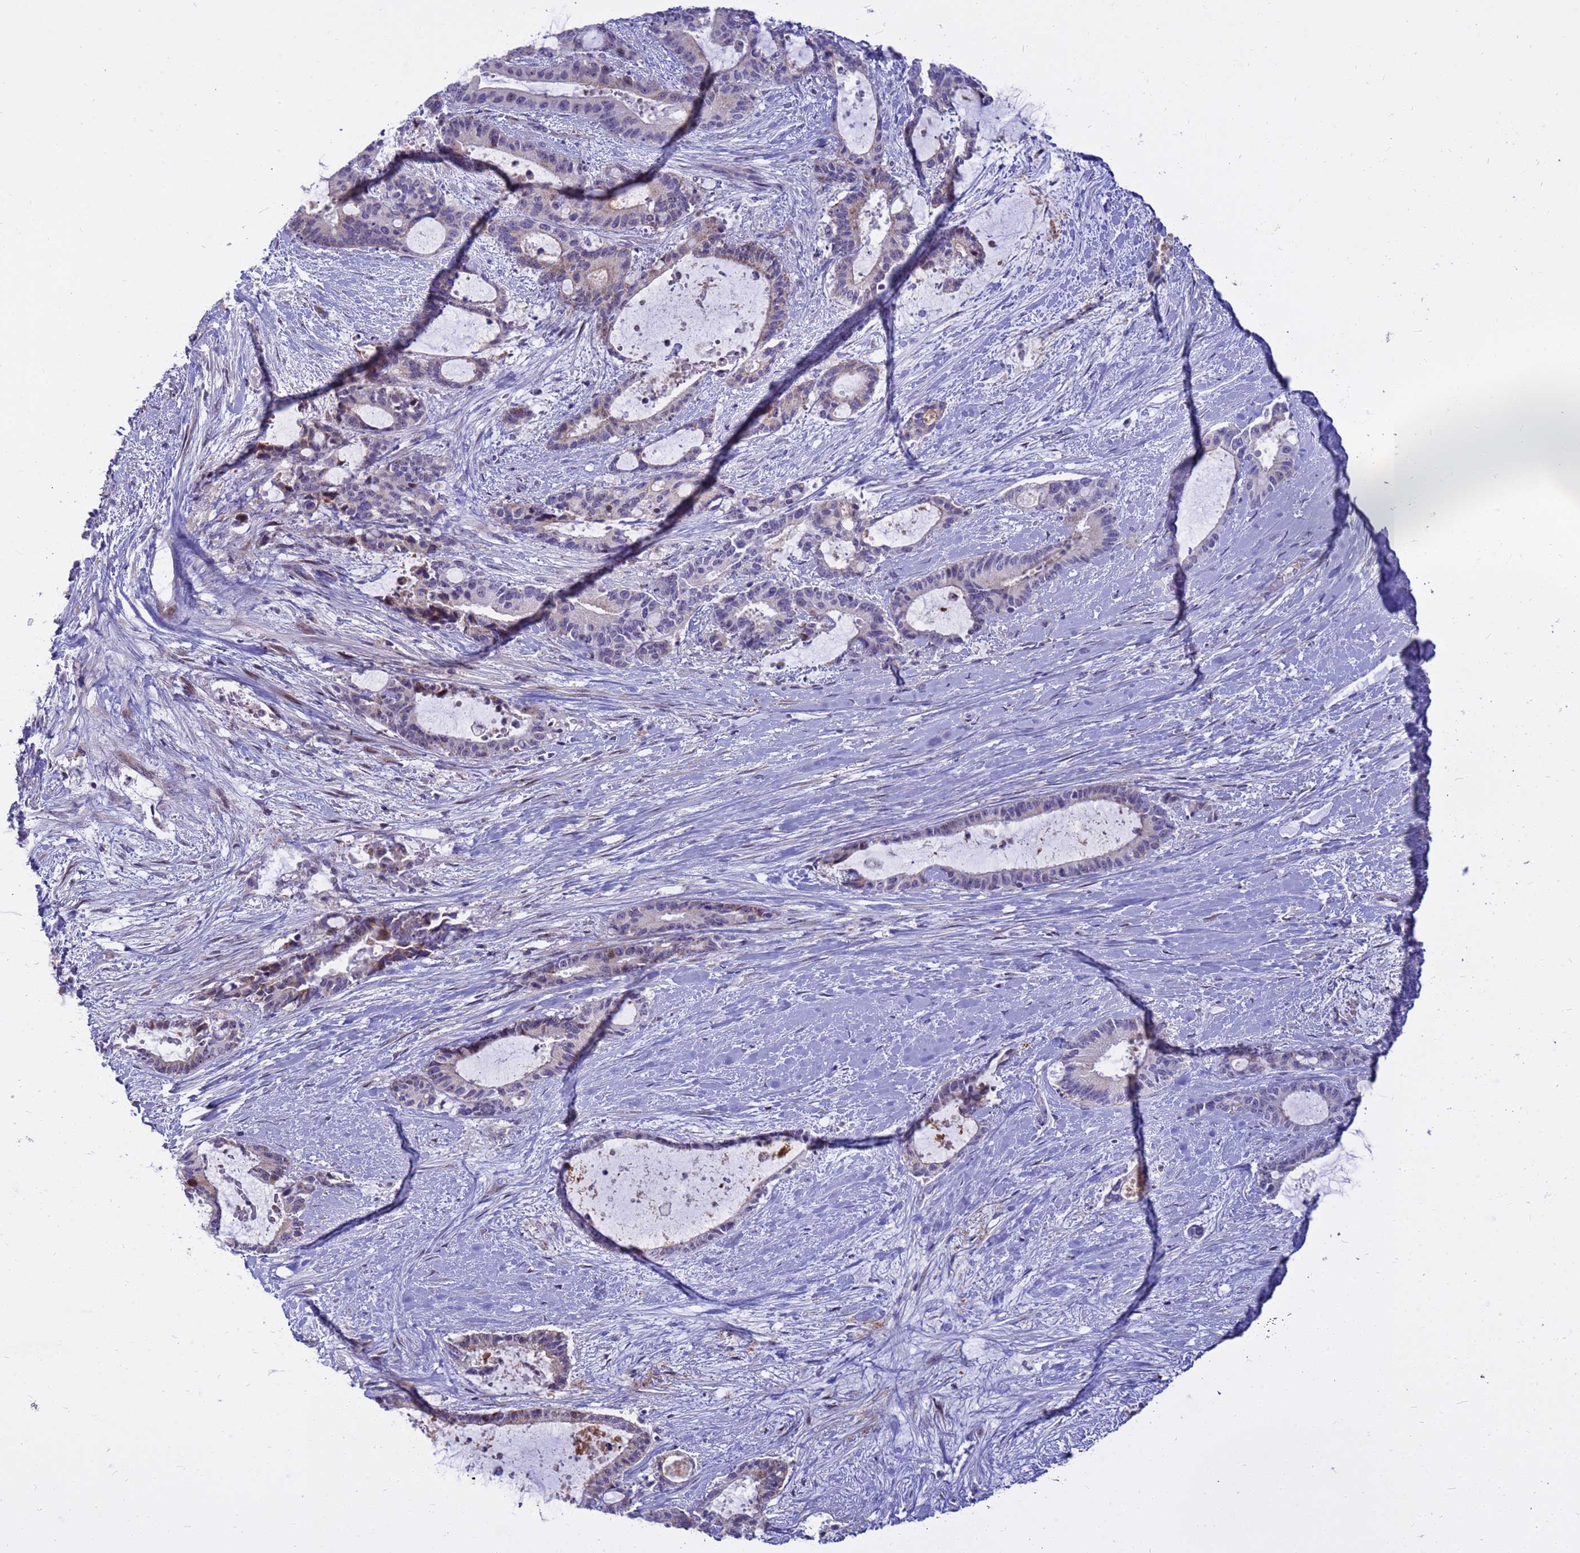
{"staining": {"intensity": "moderate", "quantity": "<25%", "location": "cytoplasmic/membranous,nuclear"}, "tissue": "liver cancer", "cell_type": "Tumor cells", "image_type": "cancer", "snomed": [{"axis": "morphology", "description": "Normal tissue, NOS"}, {"axis": "morphology", "description": "Cholangiocarcinoma"}, {"axis": "topography", "description": "Liver"}, {"axis": "topography", "description": "Peripheral nerve tissue"}], "caption": "Immunohistochemistry (IHC) (DAB) staining of human liver cholangiocarcinoma exhibits moderate cytoplasmic/membranous and nuclear protein expression in about <25% of tumor cells.", "gene": "LRATD1", "patient": {"sex": "female", "age": 73}}